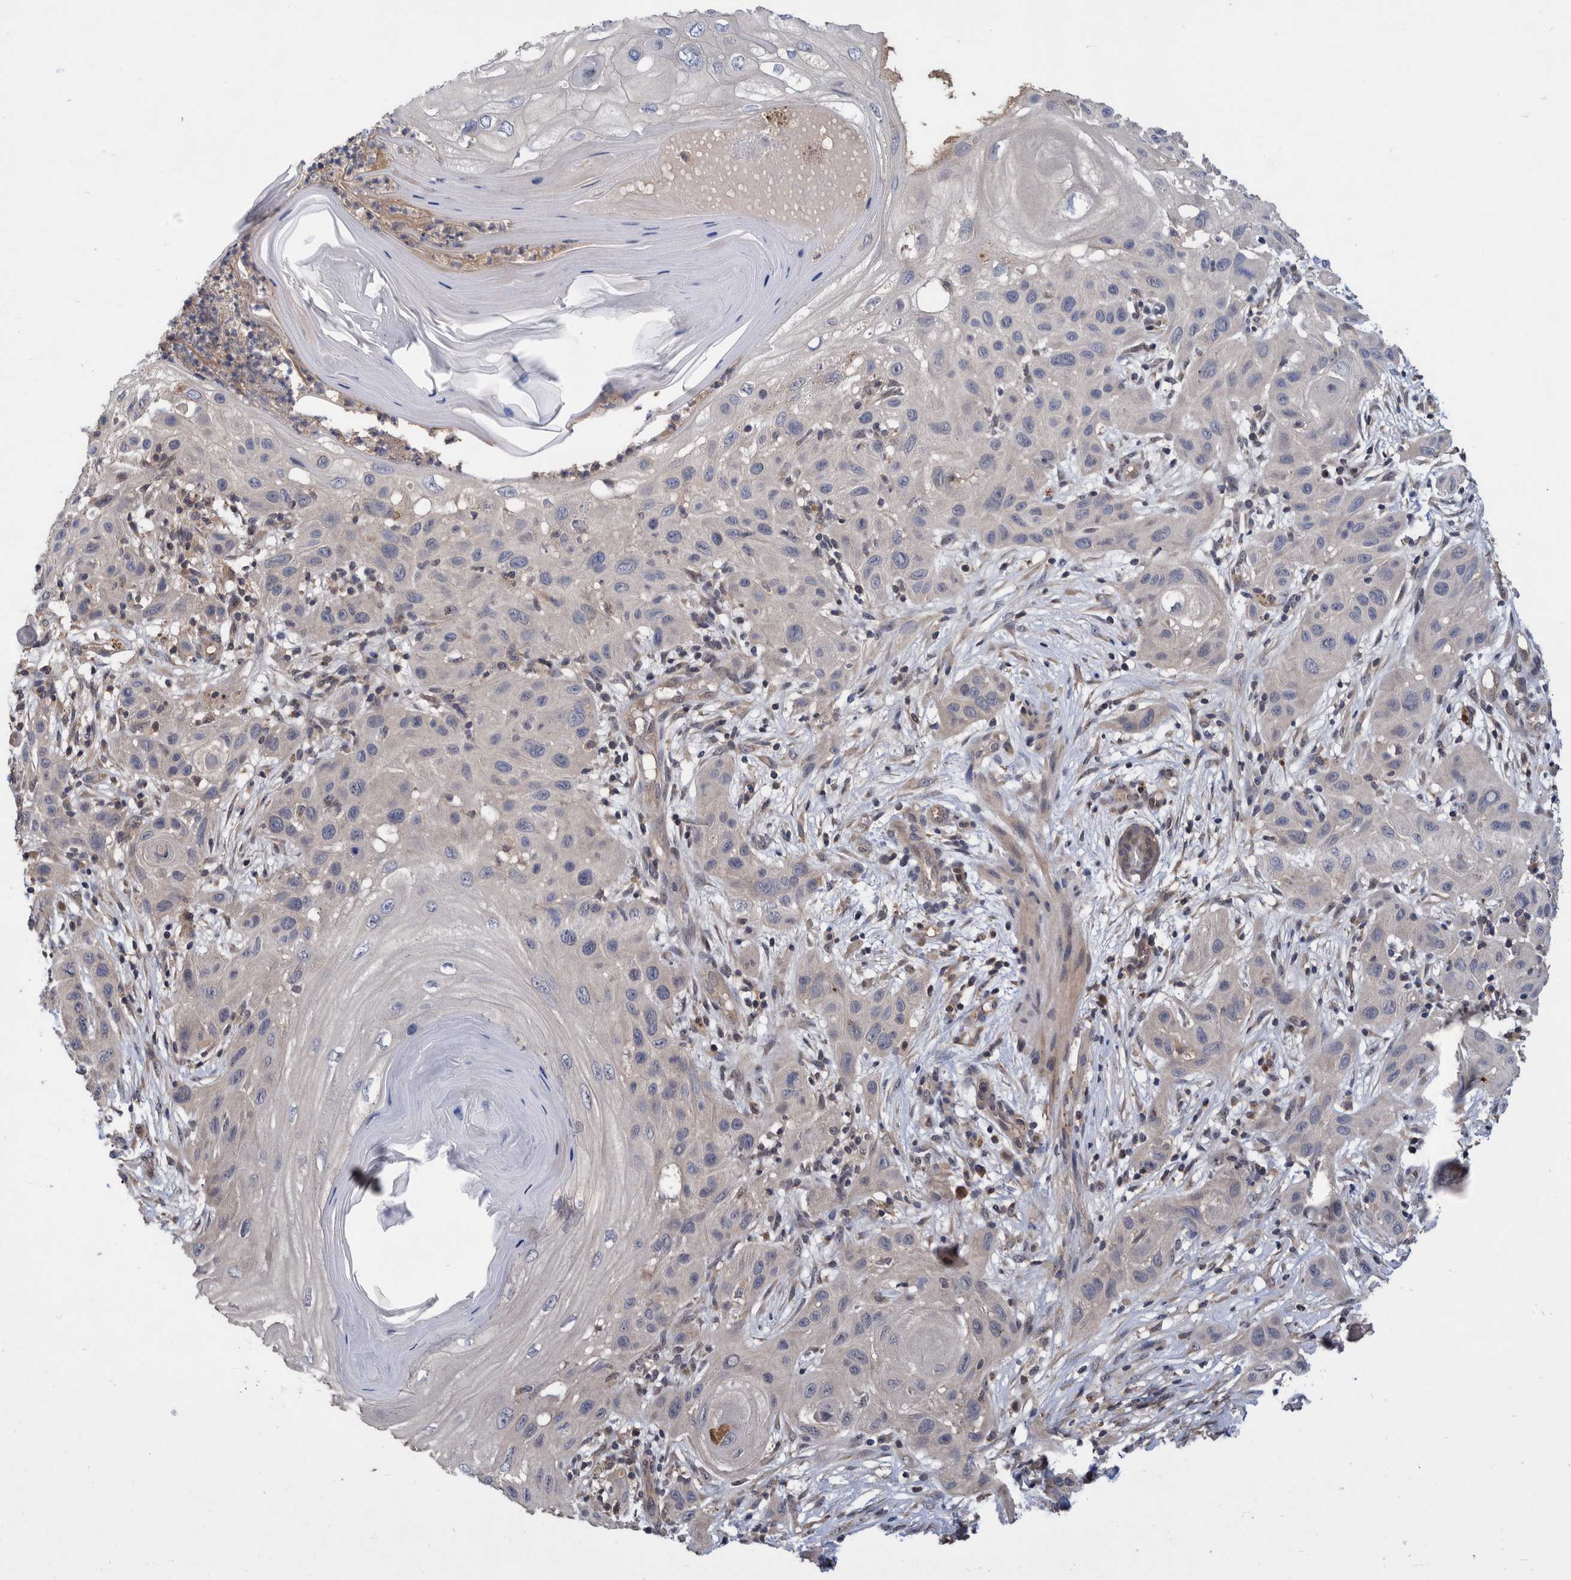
{"staining": {"intensity": "negative", "quantity": "none", "location": "none"}, "tissue": "skin cancer", "cell_type": "Tumor cells", "image_type": "cancer", "snomed": [{"axis": "morphology", "description": "Squamous cell carcinoma, NOS"}, {"axis": "topography", "description": "Skin"}], "caption": "Micrograph shows no protein staining in tumor cells of skin cancer (squamous cell carcinoma) tissue.", "gene": "PLPBP", "patient": {"sex": "female", "age": 96}}